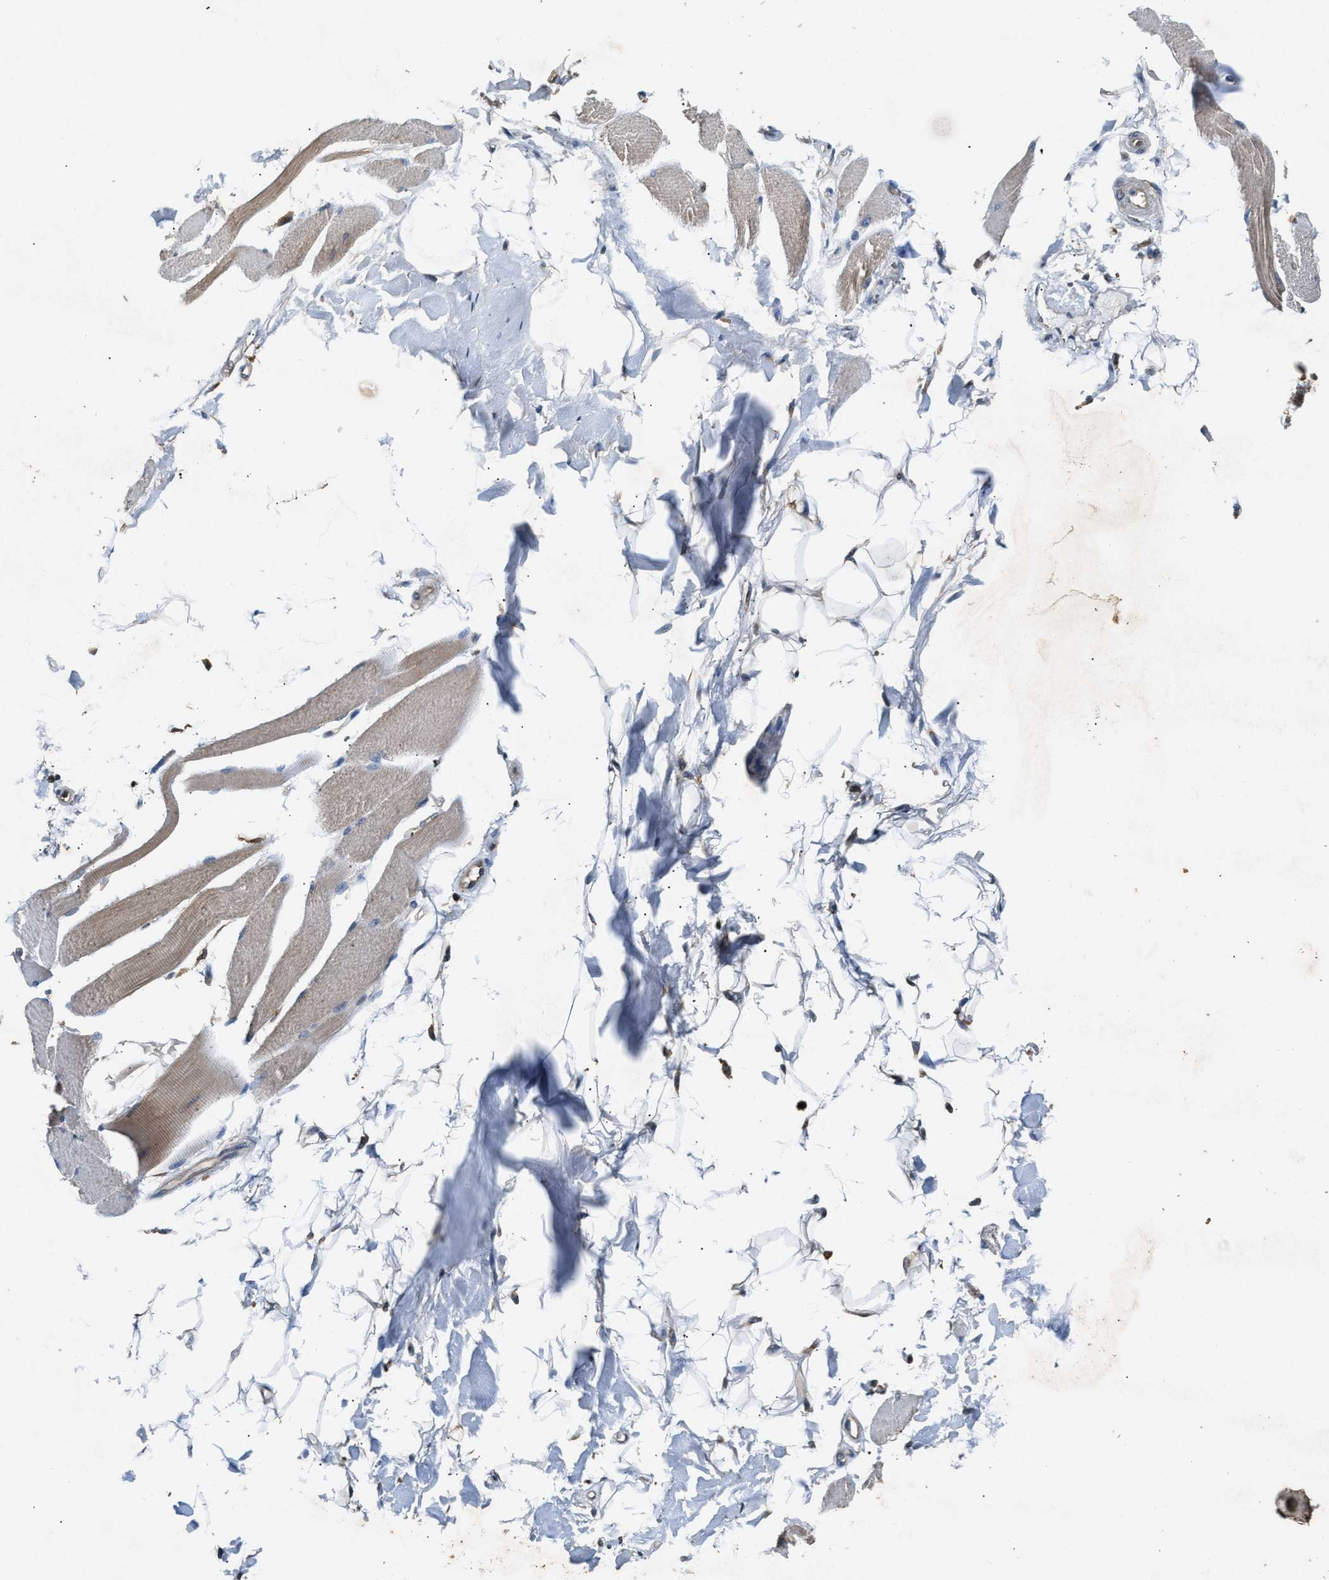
{"staining": {"intensity": "weak", "quantity": "25%-75%", "location": "cytoplasmic/membranous"}, "tissue": "skeletal muscle", "cell_type": "Myocytes", "image_type": "normal", "snomed": [{"axis": "morphology", "description": "Normal tissue, NOS"}, {"axis": "topography", "description": "Skeletal muscle"}, {"axis": "topography", "description": "Peripheral nerve tissue"}], "caption": "IHC (DAB (3,3'-diaminobenzidine)) staining of benign skeletal muscle demonstrates weak cytoplasmic/membranous protein expression in about 25%-75% of myocytes.", "gene": "CHUK", "patient": {"sex": "female", "age": 84}}